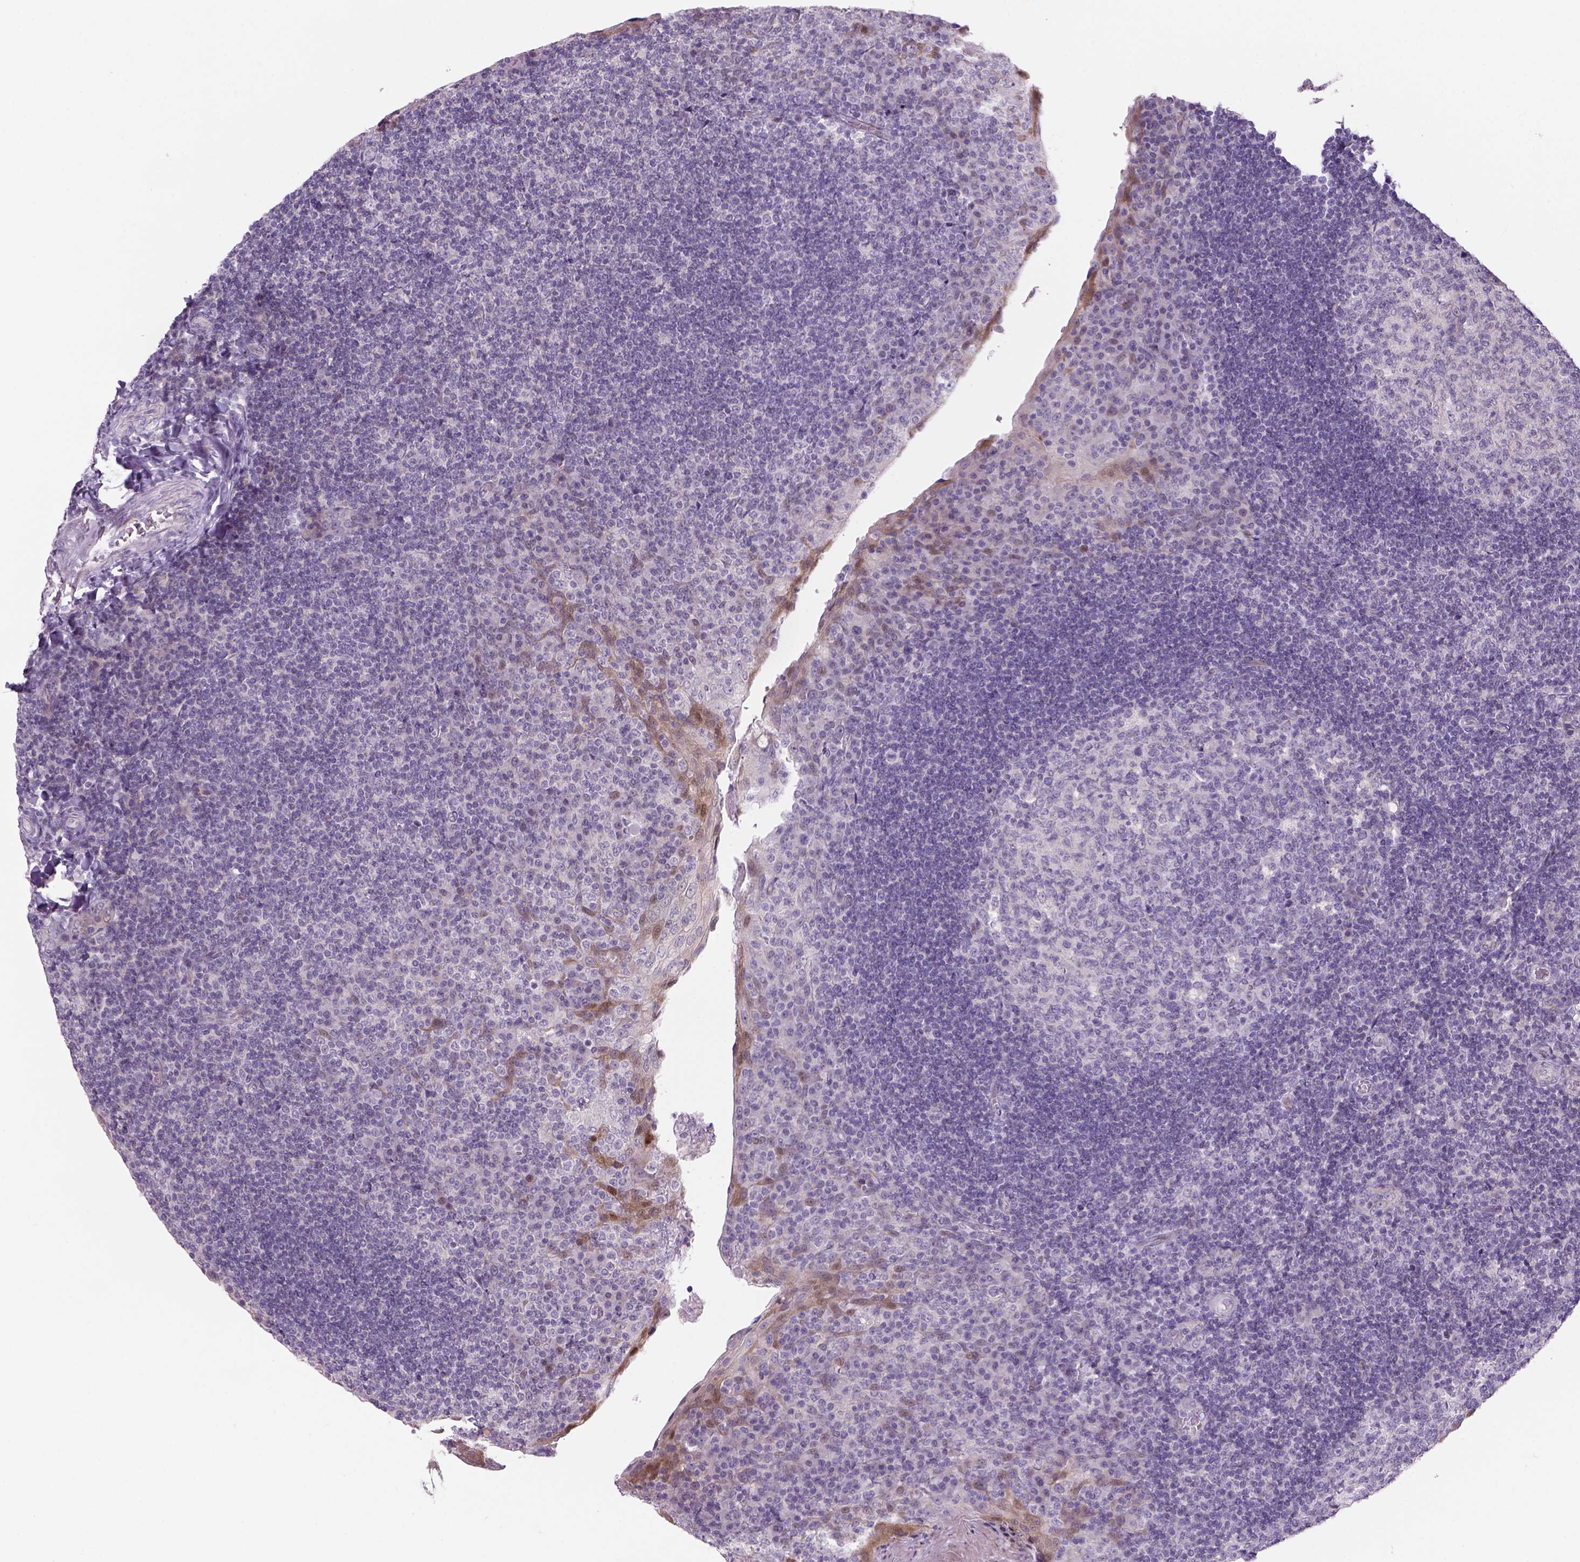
{"staining": {"intensity": "negative", "quantity": "none", "location": "none"}, "tissue": "tonsil", "cell_type": "Germinal center cells", "image_type": "normal", "snomed": [{"axis": "morphology", "description": "Normal tissue, NOS"}, {"axis": "topography", "description": "Tonsil"}], "caption": "IHC of benign human tonsil displays no staining in germinal center cells.", "gene": "ADGRV1", "patient": {"sex": "male", "age": 17}}